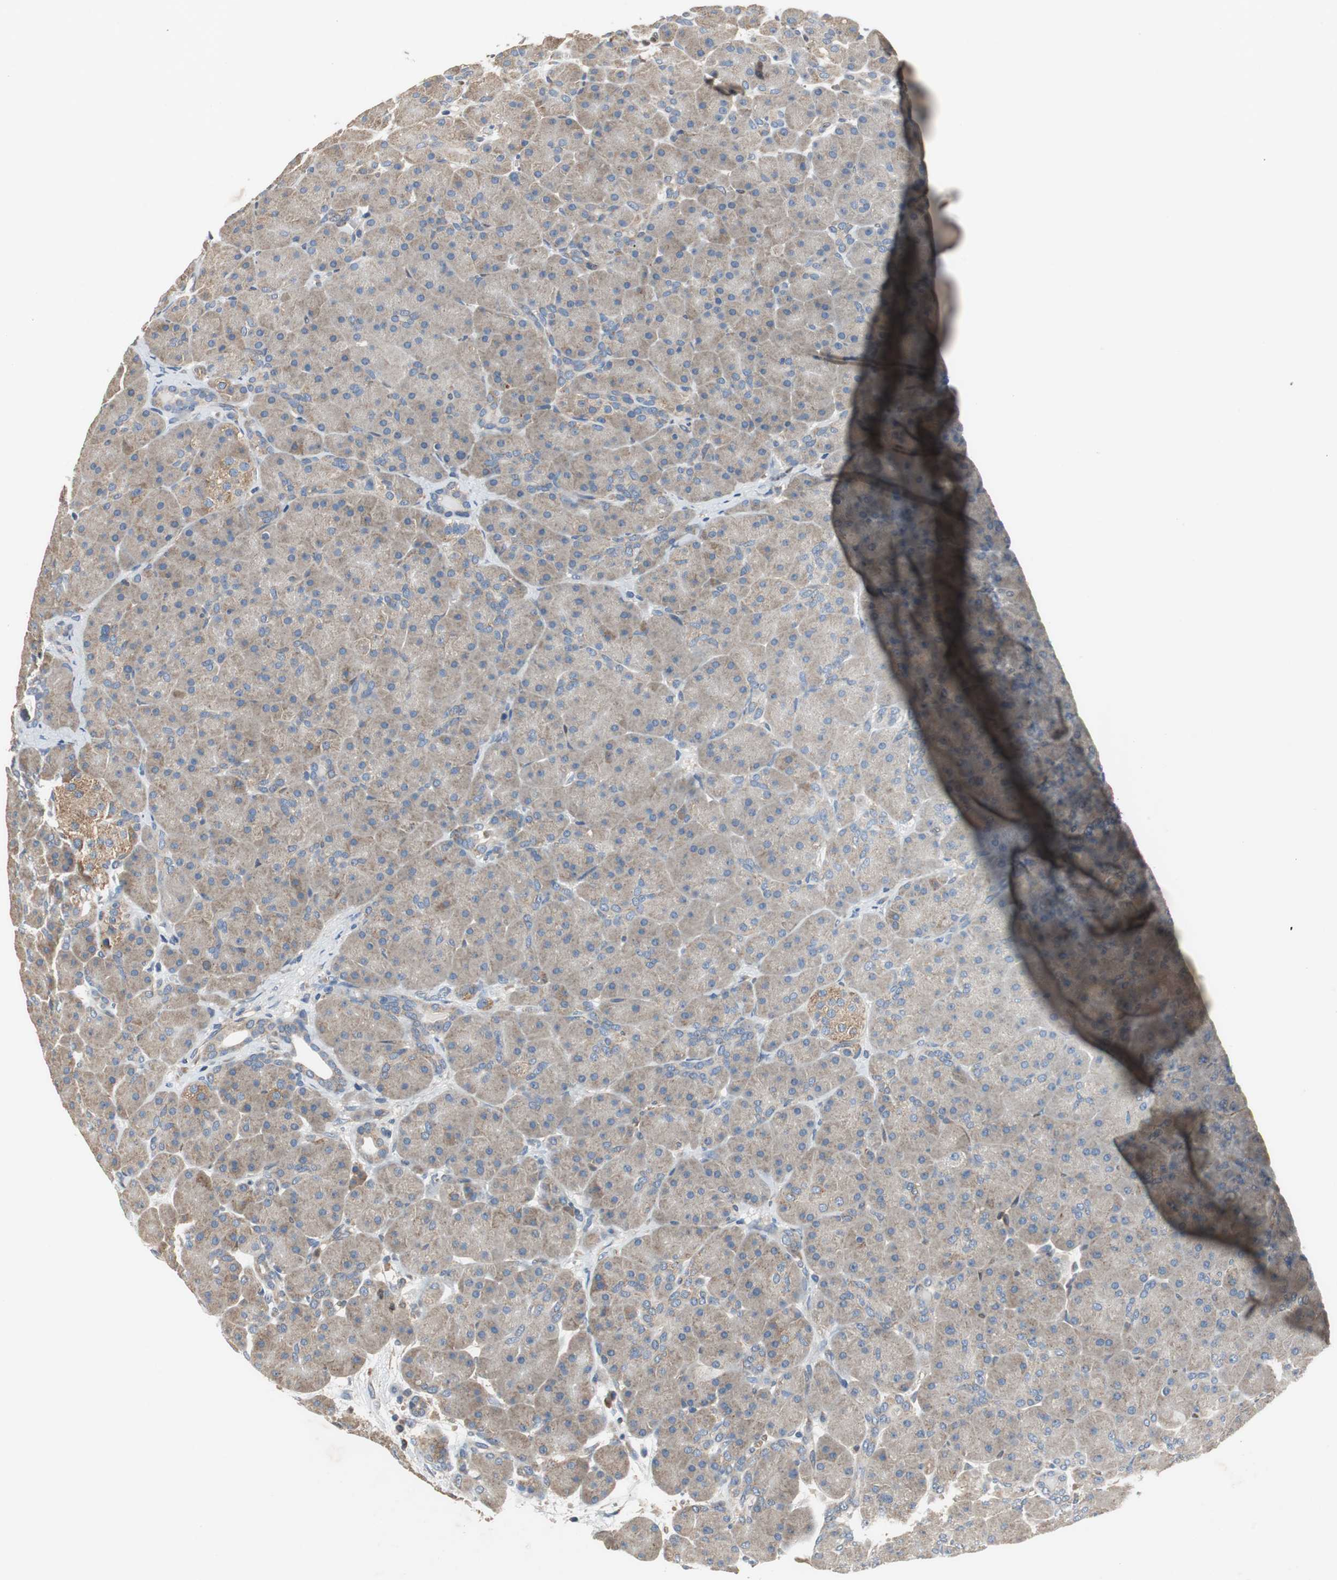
{"staining": {"intensity": "moderate", "quantity": ">75%", "location": "cytoplasmic/membranous"}, "tissue": "pancreas", "cell_type": "Exocrine glandular cells", "image_type": "normal", "snomed": [{"axis": "morphology", "description": "Normal tissue, NOS"}, {"axis": "topography", "description": "Pancreas"}], "caption": "Immunohistochemistry (DAB (3,3'-diaminobenzidine)) staining of benign pancreas exhibits moderate cytoplasmic/membranous protein expression in approximately >75% of exocrine glandular cells. (DAB IHC, brown staining for protein, blue staining for nuclei).", "gene": "PI4KB", "patient": {"sex": "male", "age": 66}}